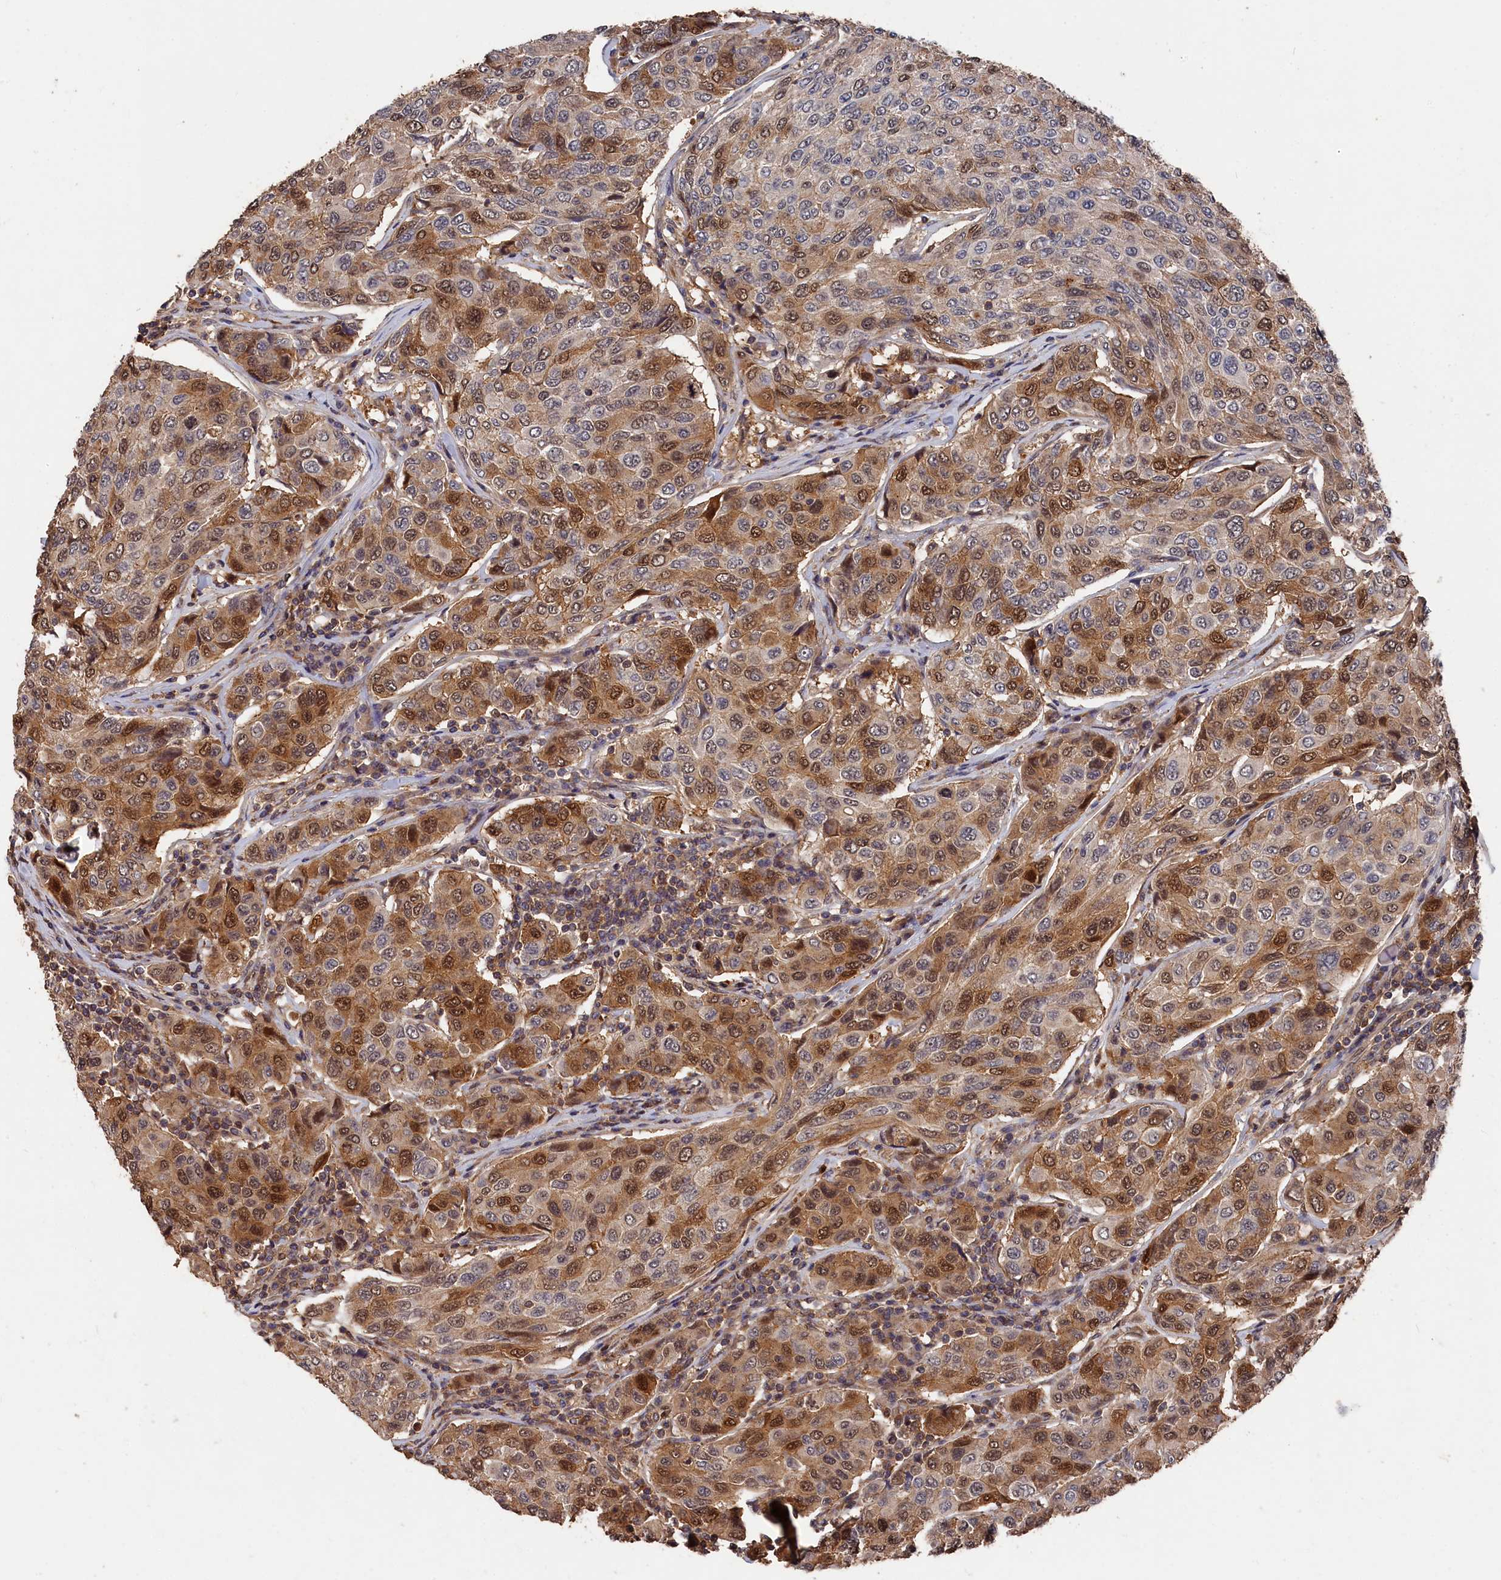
{"staining": {"intensity": "moderate", "quantity": ">75%", "location": "cytoplasmic/membranous,nuclear"}, "tissue": "breast cancer", "cell_type": "Tumor cells", "image_type": "cancer", "snomed": [{"axis": "morphology", "description": "Duct carcinoma"}, {"axis": "topography", "description": "Breast"}], "caption": "Protein staining by IHC reveals moderate cytoplasmic/membranous and nuclear positivity in about >75% of tumor cells in breast cancer. The staining was performed using DAB, with brown indicating positive protein expression. Nuclei are stained blue with hematoxylin.", "gene": "RMI2", "patient": {"sex": "female", "age": 55}}